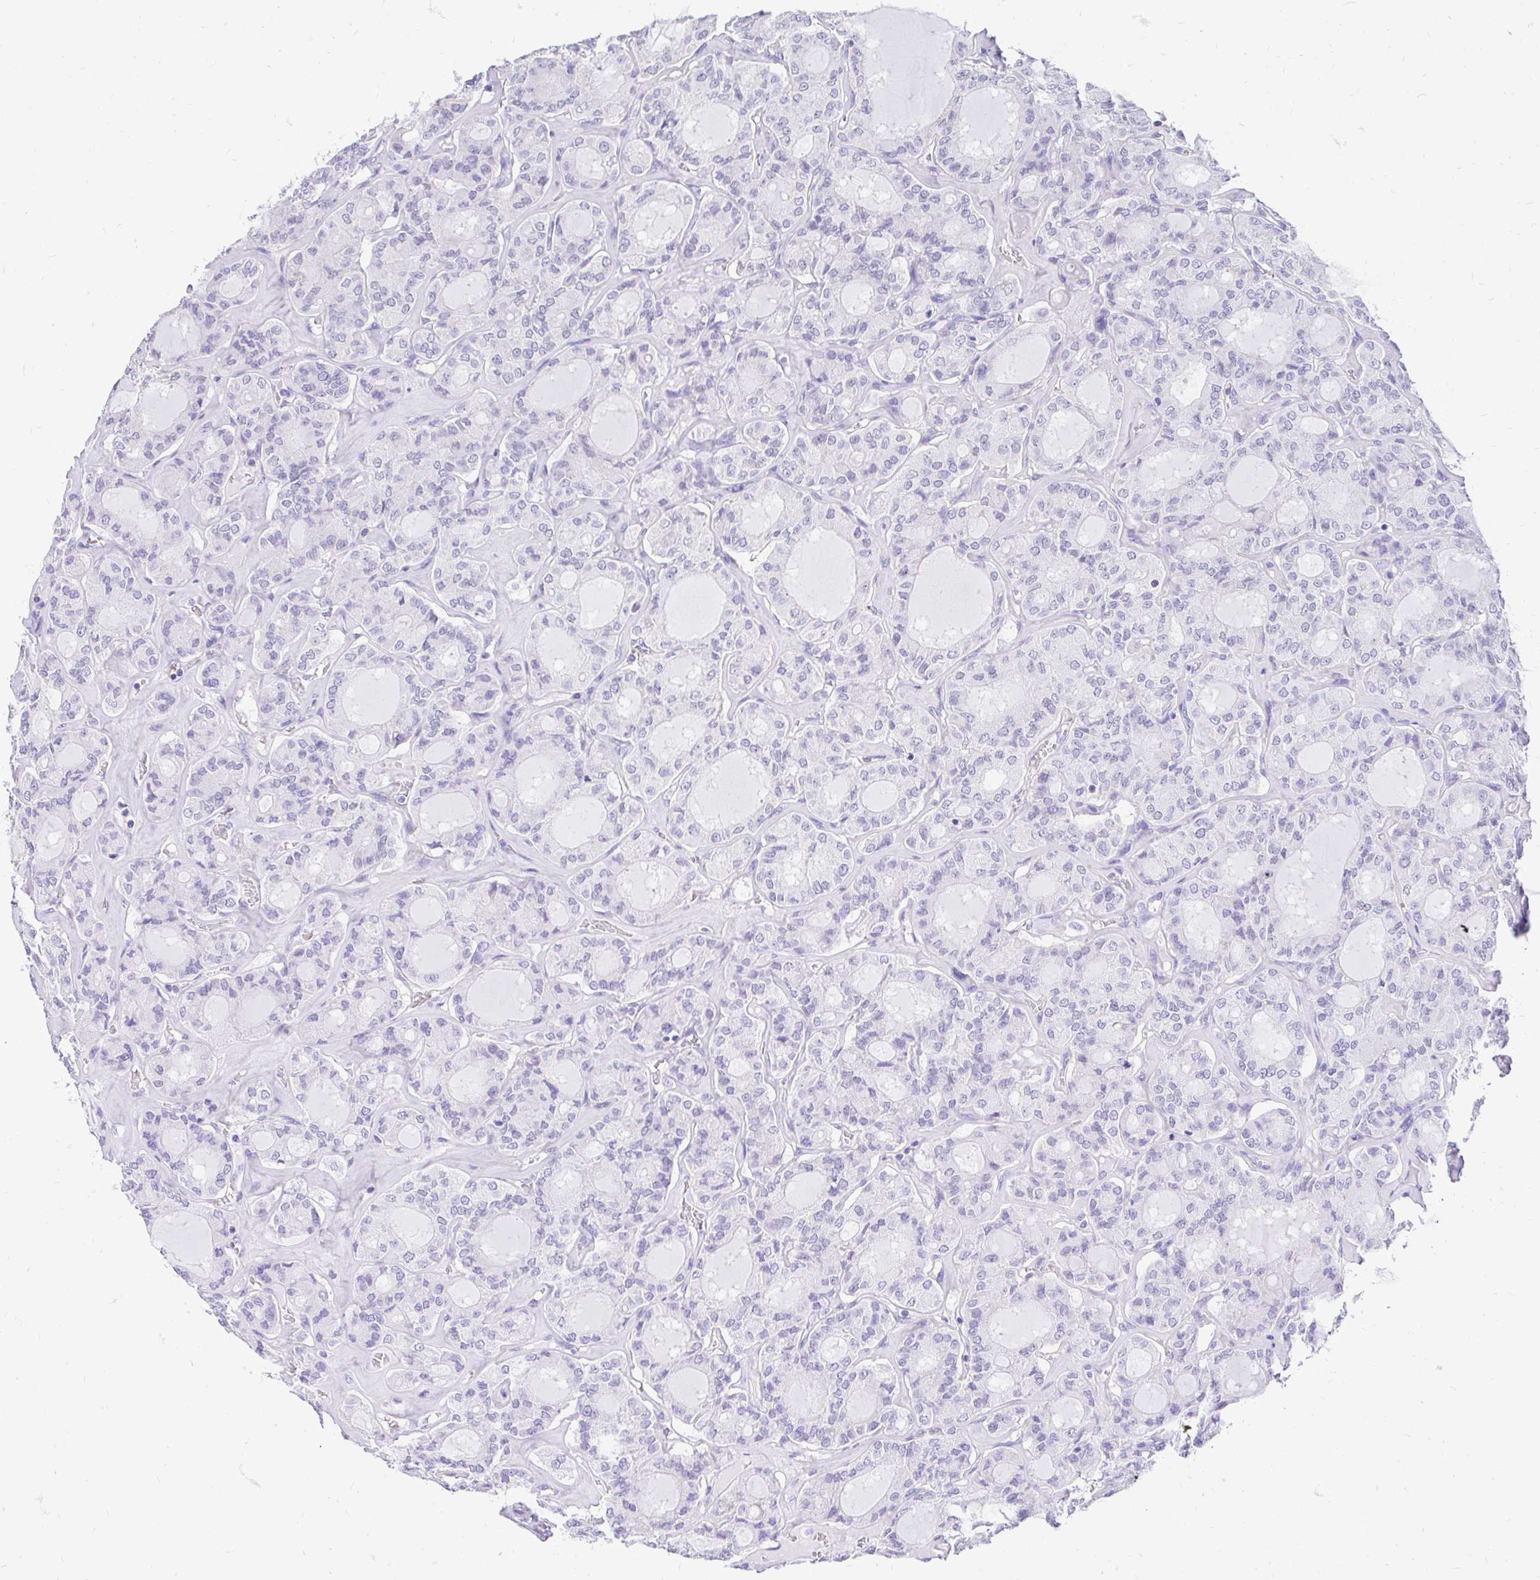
{"staining": {"intensity": "negative", "quantity": "none", "location": "none"}, "tissue": "thyroid cancer", "cell_type": "Tumor cells", "image_type": "cancer", "snomed": [{"axis": "morphology", "description": "Papillary adenocarcinoma, NOS"}, {"axis": "topography", "description": "Thyroid gland"}], "caption": "High power microscopy micrograph of an IHC image of papillary adenocarcinoma (thyroid), revealing no significant expression in tumor cells.", "gene": "FATE1", "patient": {"sex": "male", "age": 87}}